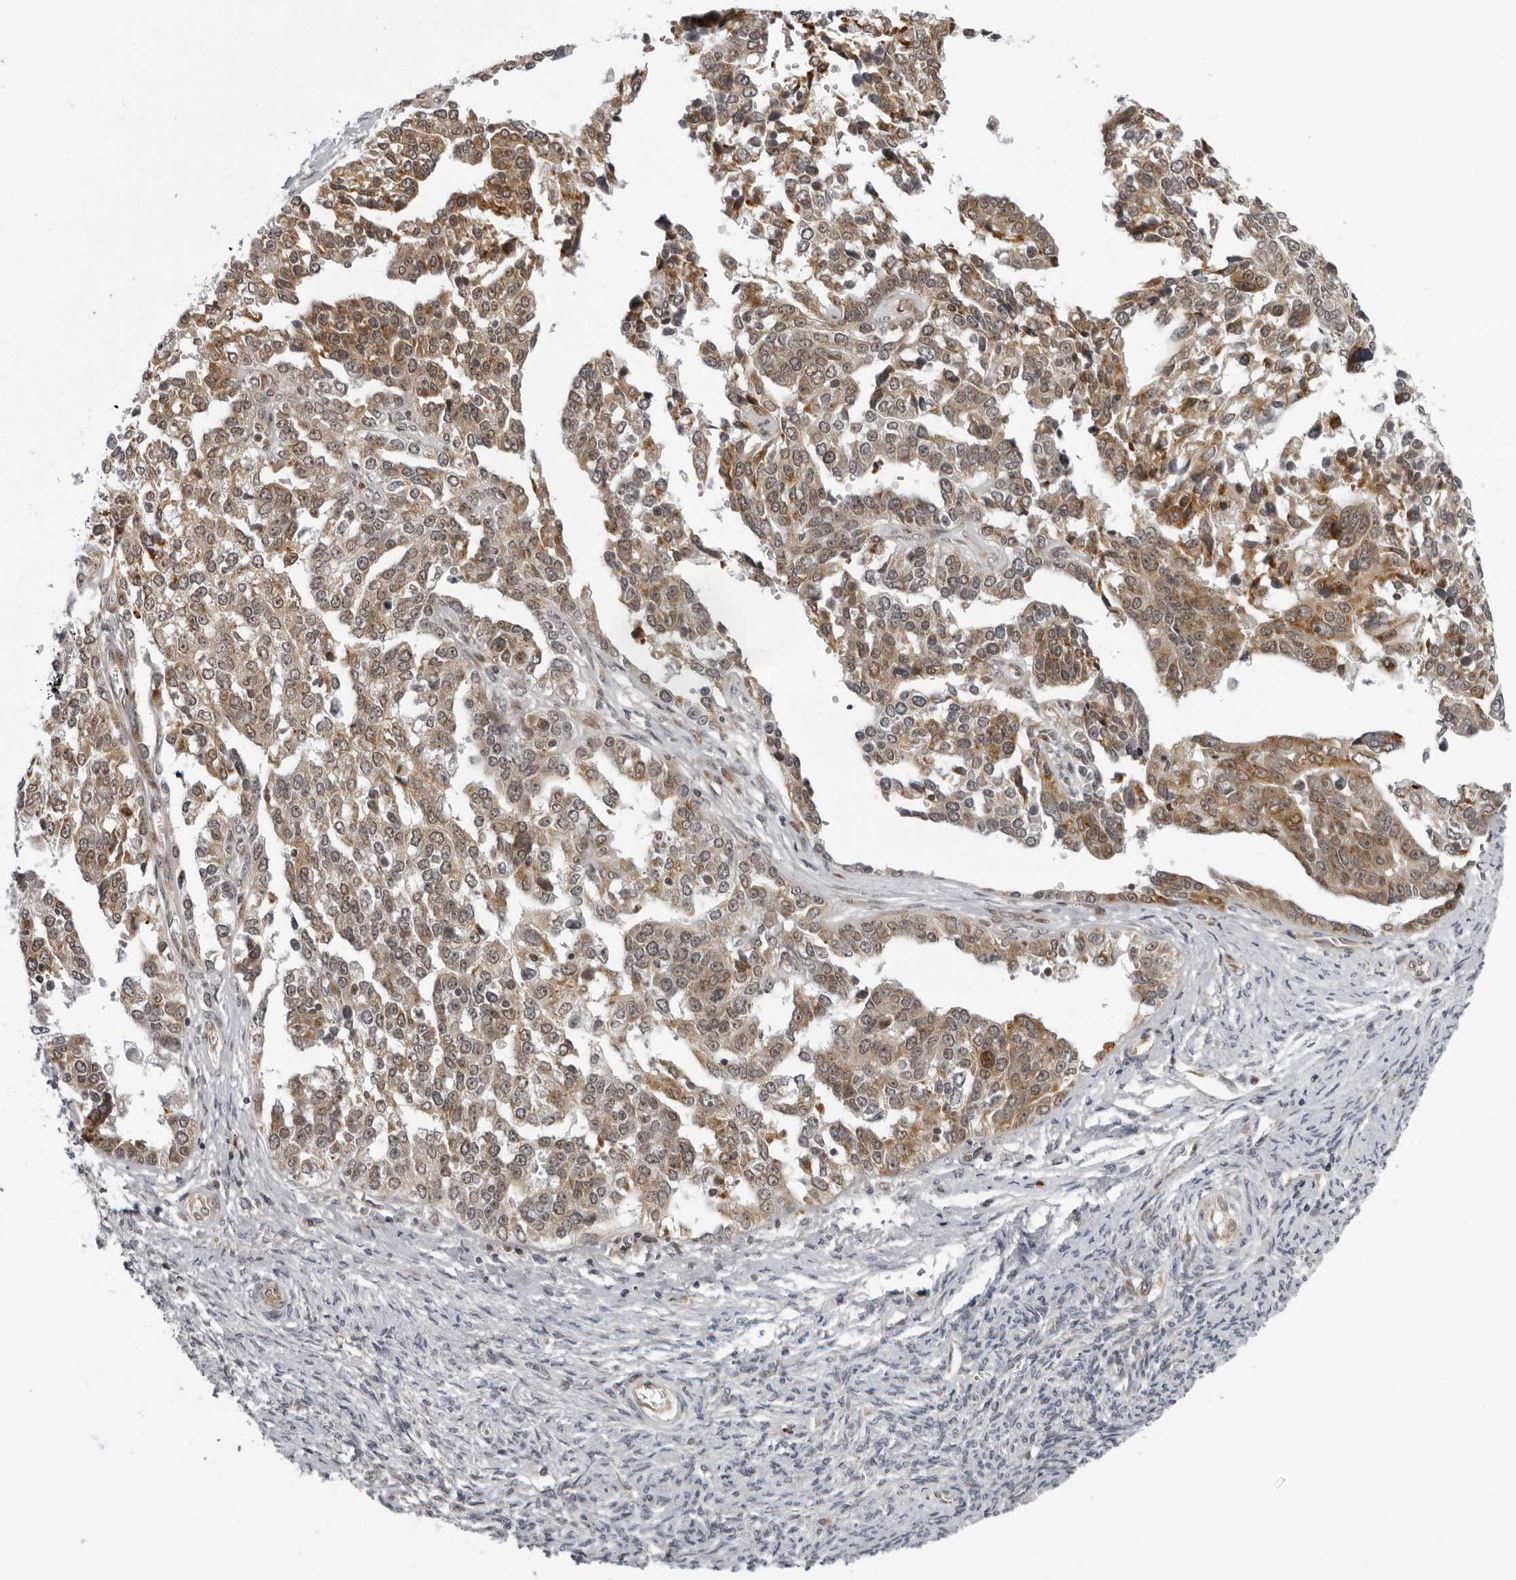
{"staining": {"intensity": "moderate", "quantity": ">75%", "location": "cytoplasmic/membranous"}, "tissue": "ovarian cancer", "cell_type": "Tumor cells", "image_type": "cancer", "snomed": [{"axis": "morphology", "description": "Cystadenocarcinoma, serous, NOS"}, {"axis": "topography", "description": "Ovary"}], "caption": "A photomicrograph of ovarian cancer (serous cystadenocarcinoma) stained for a protein displays moderate cytoplasmic/membranous brown staining in tumor cells. (DAB IHC with brightfield microscopy, high magnification).", "gene": "GCSAML", "patient": {"sex": "female", "age": 44}}